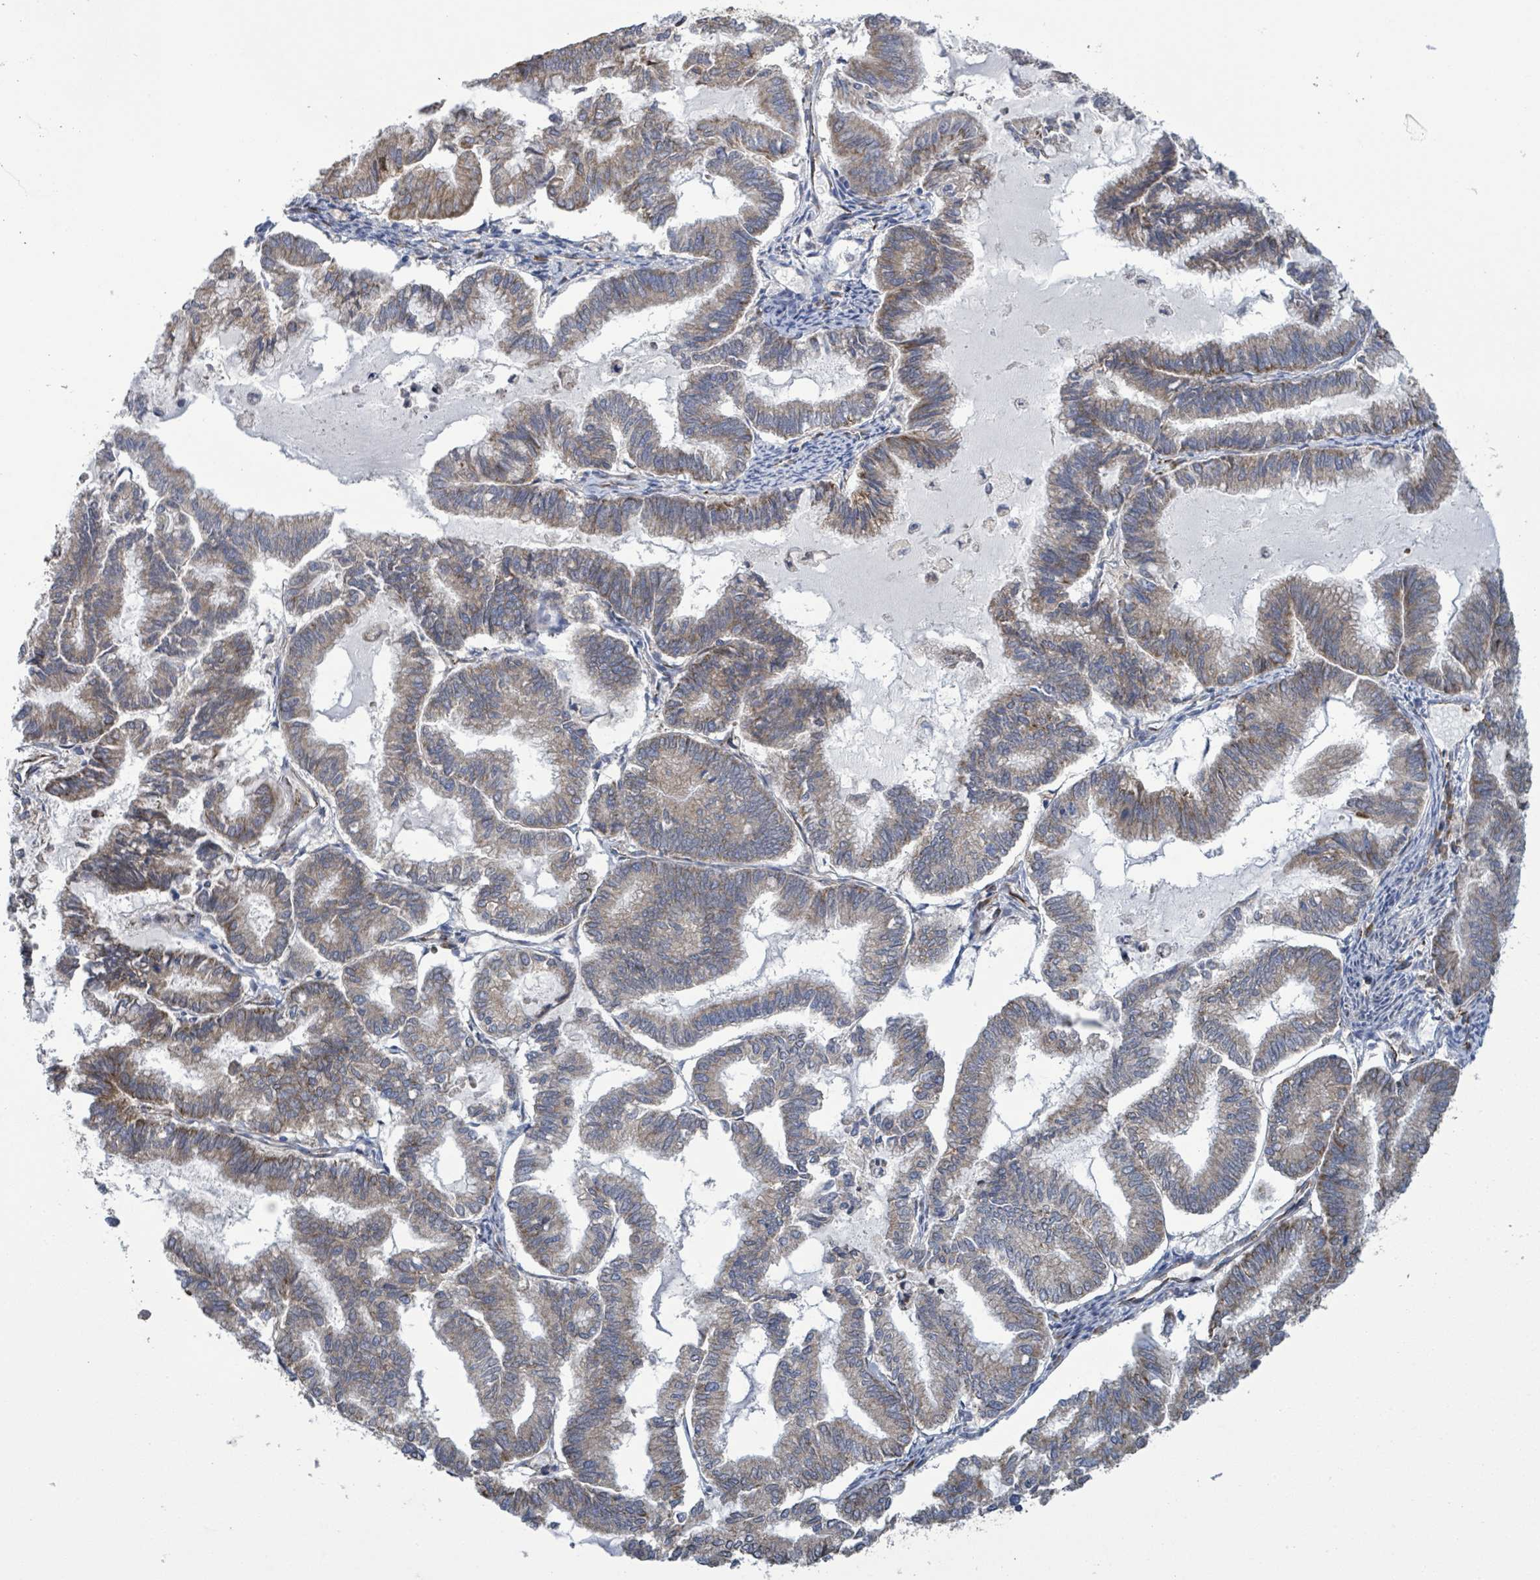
{"staining": {"intensity": "moderate", "quantity": "<25%", "location": "cytoplasmic/membranous"}, "tissue": "endometrial cancer", "cell_type": "Tumor cells", "image_type": "cancer", "snomed": [{"axis": "morphology", "description": "Adenocarcinoma, NOS"}, {"axis": "topography", "description": "Endometrium"}], "caption": "Moderate cytoplasmic/membranous expression is present in about <25% of tumor cells in endometrial adenocarcinoma. The protein is shown in brown color, while the nuclei are stained blue.", "gene": "NOMO1", "patient": {"sex": "female", "age": 79}}